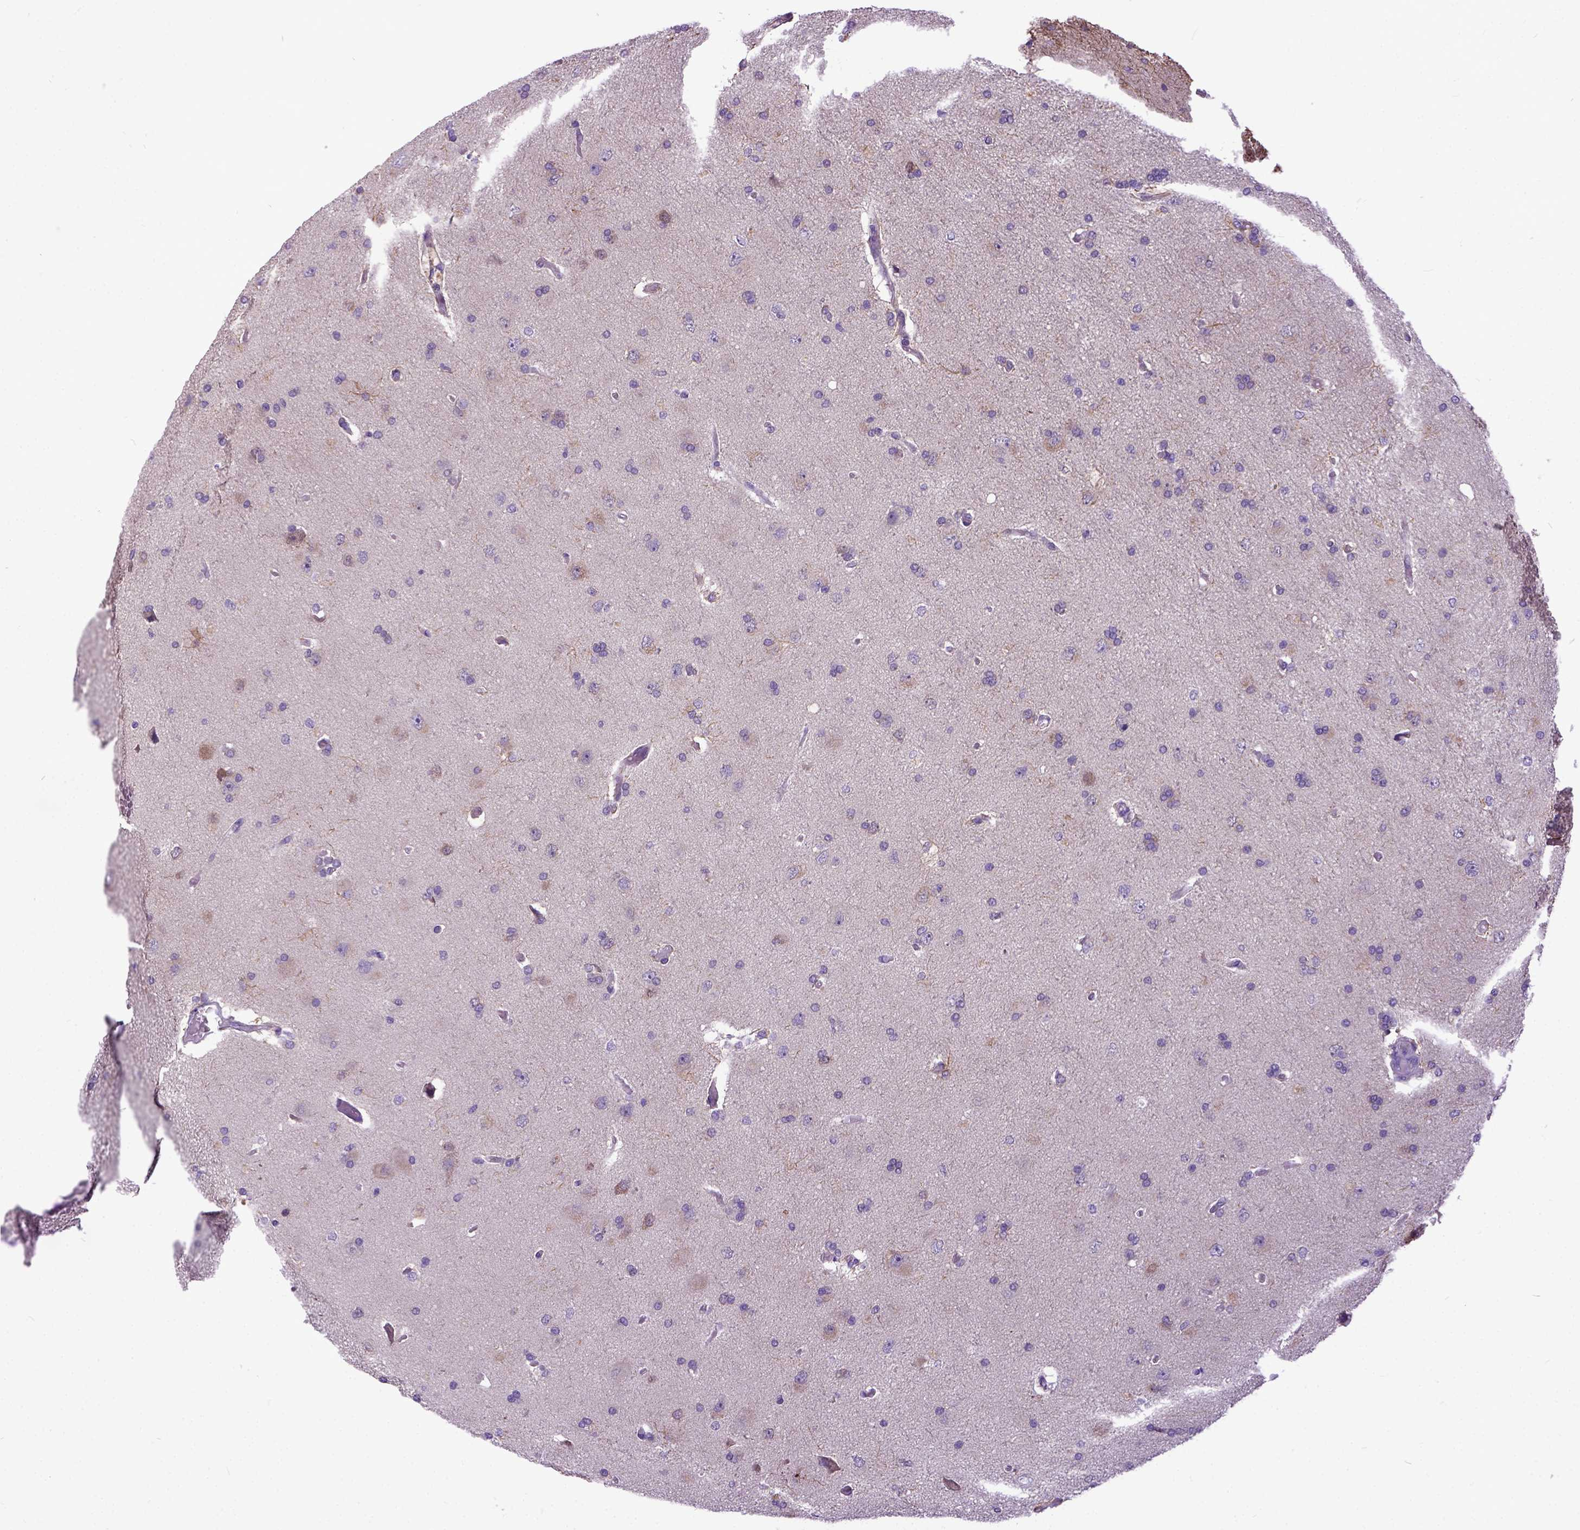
{"staining": {"intensity": "weak", "quantity": "25%-75%", "location": "cytoplasmic/membranous"}, "tissue": "glioma", "cell_type": "Tumor cells", "image_type": "cancer", "snomed": [{"axis": "morphology", "description": "Glioma, malignant, High grade"}, {"axis": "topography", "description": "Cerebral cortex"}], "caption": "There is low levels of weak cytoplasmic/membranous positivity in tumor cells of glioma, as demonstrated by immunohistochemical staining (brown color).", "gene": "NEK5", "patient": {"sex": "male", "age": 70}}